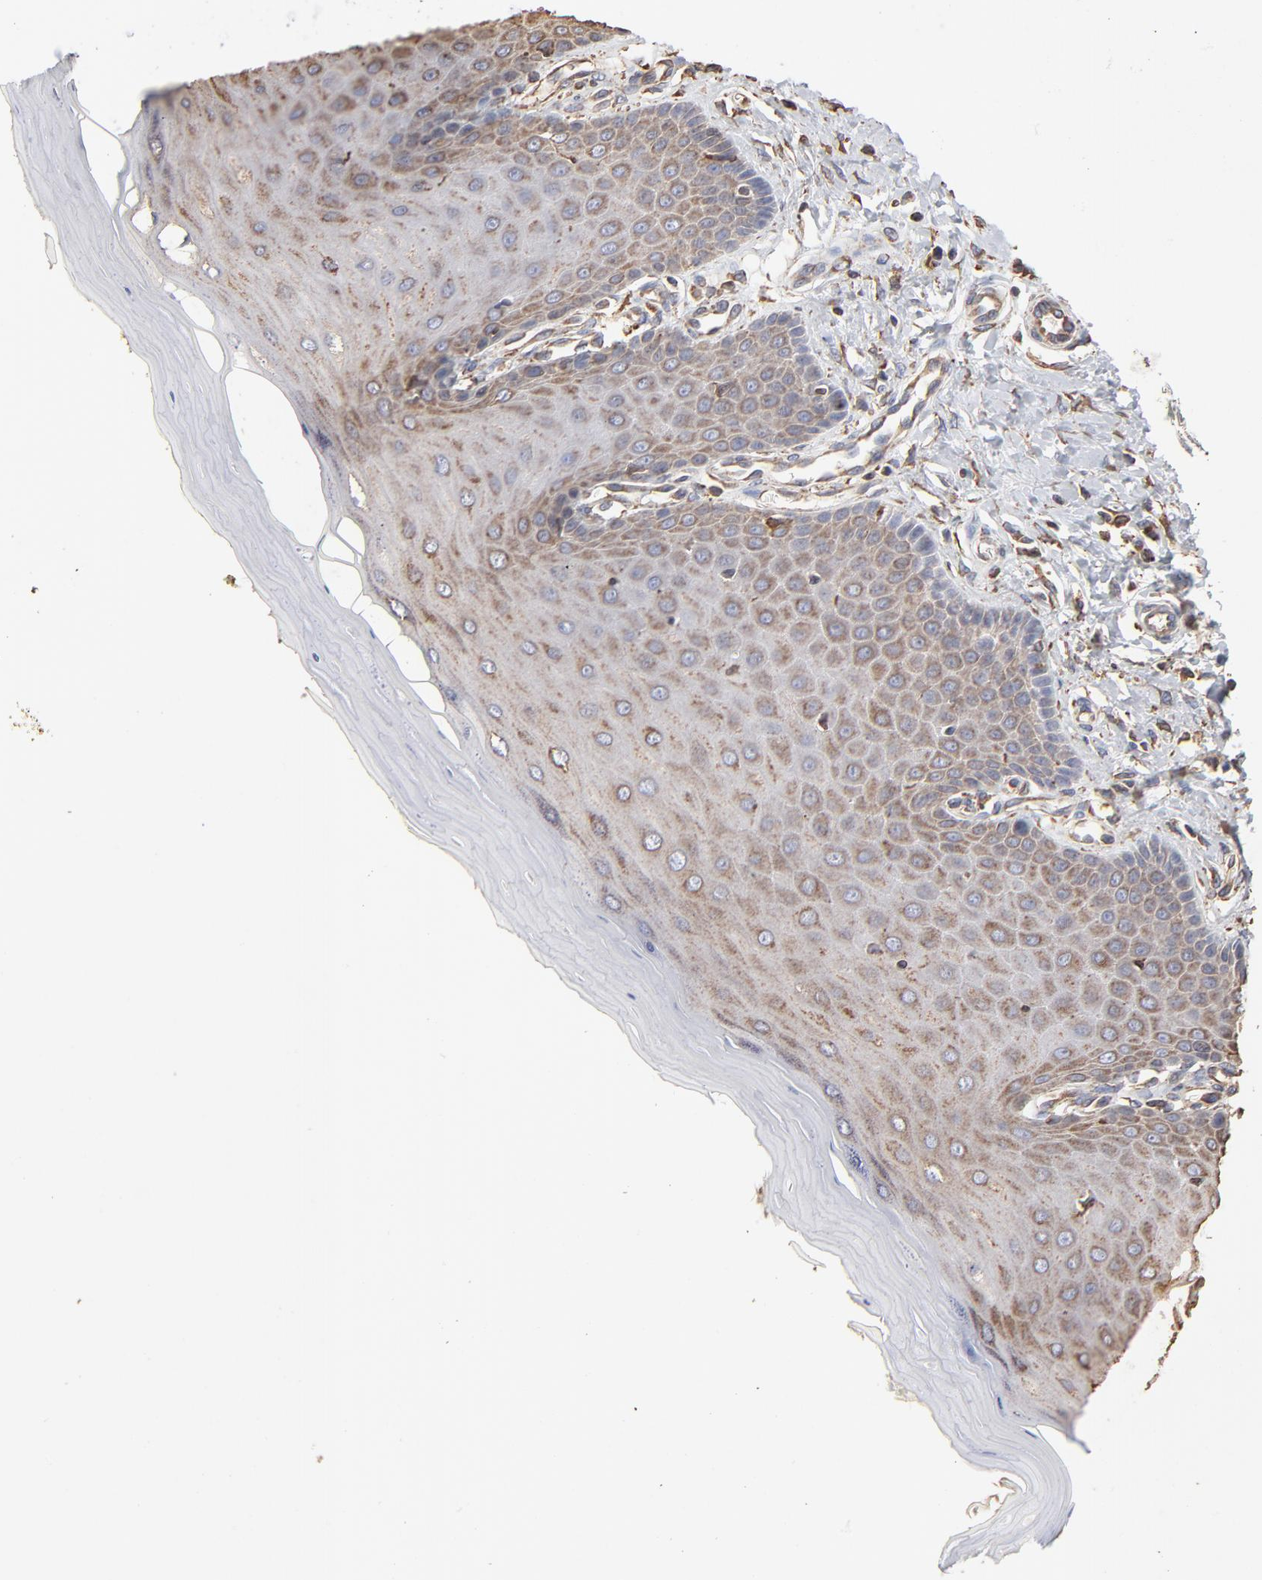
{"staining": {"intensity": "weak", "quantity": ">75%", "location": "cytoplasmic/membranous"}, "tissue": "cervix", "cell_type": "Glandular cells", "image_type": "normal", "snomed": [{"axis": "morphology", "description": "Normal tissue, NOS"}, {"axis": "topography", "description": "Cervix"}], "caption": "A high-resolution histopathology image shows IHC staining of benign cervix, which demonstrates weak cytoplasmic/membranous staining in about >75% of glandular cells.", "gene": "PDIA3", "patient": {"sex": "female", "age": 55}}